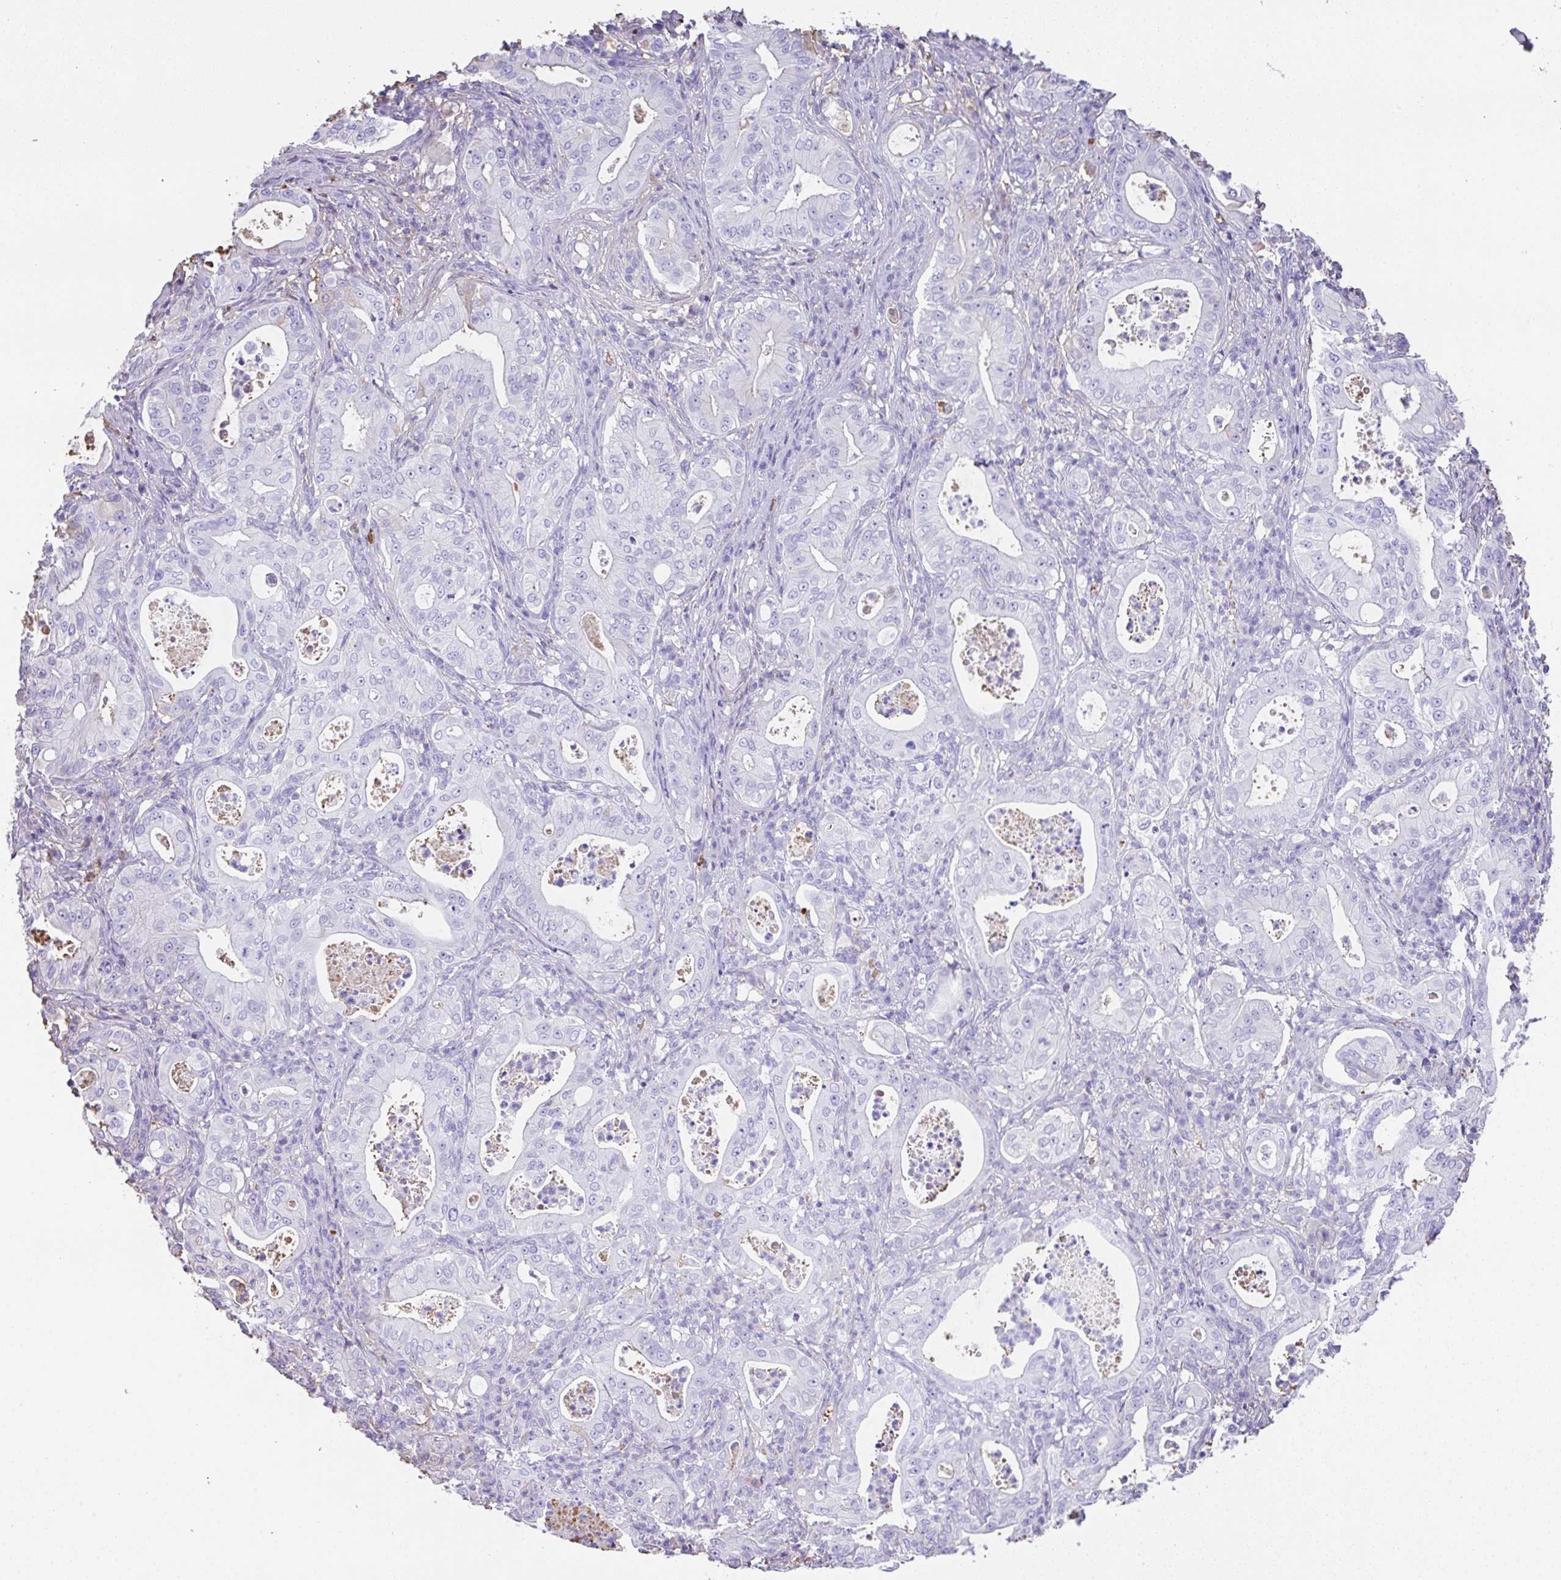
{"staining": {"intensity": "negative", "quantity": "none", "location": "none"}, "tissue": "pancreatic cancer", "cell_type": "Tumor cells", "image_type": "cancer", "snomed": [{"axis": "morphology", "description": "Adenocarcinoma, NOS"}, {"axis": "topography", "description": "Pancreas"}], "caption": "High power microscopy image of an immunohistochemistry (IHC) micrograph of adenocarcinoma (pancreatic), revealing no significant positivity in tumor cells.", "gene": "HOXC12", "patient": {"sex": "male", "age": 71}}